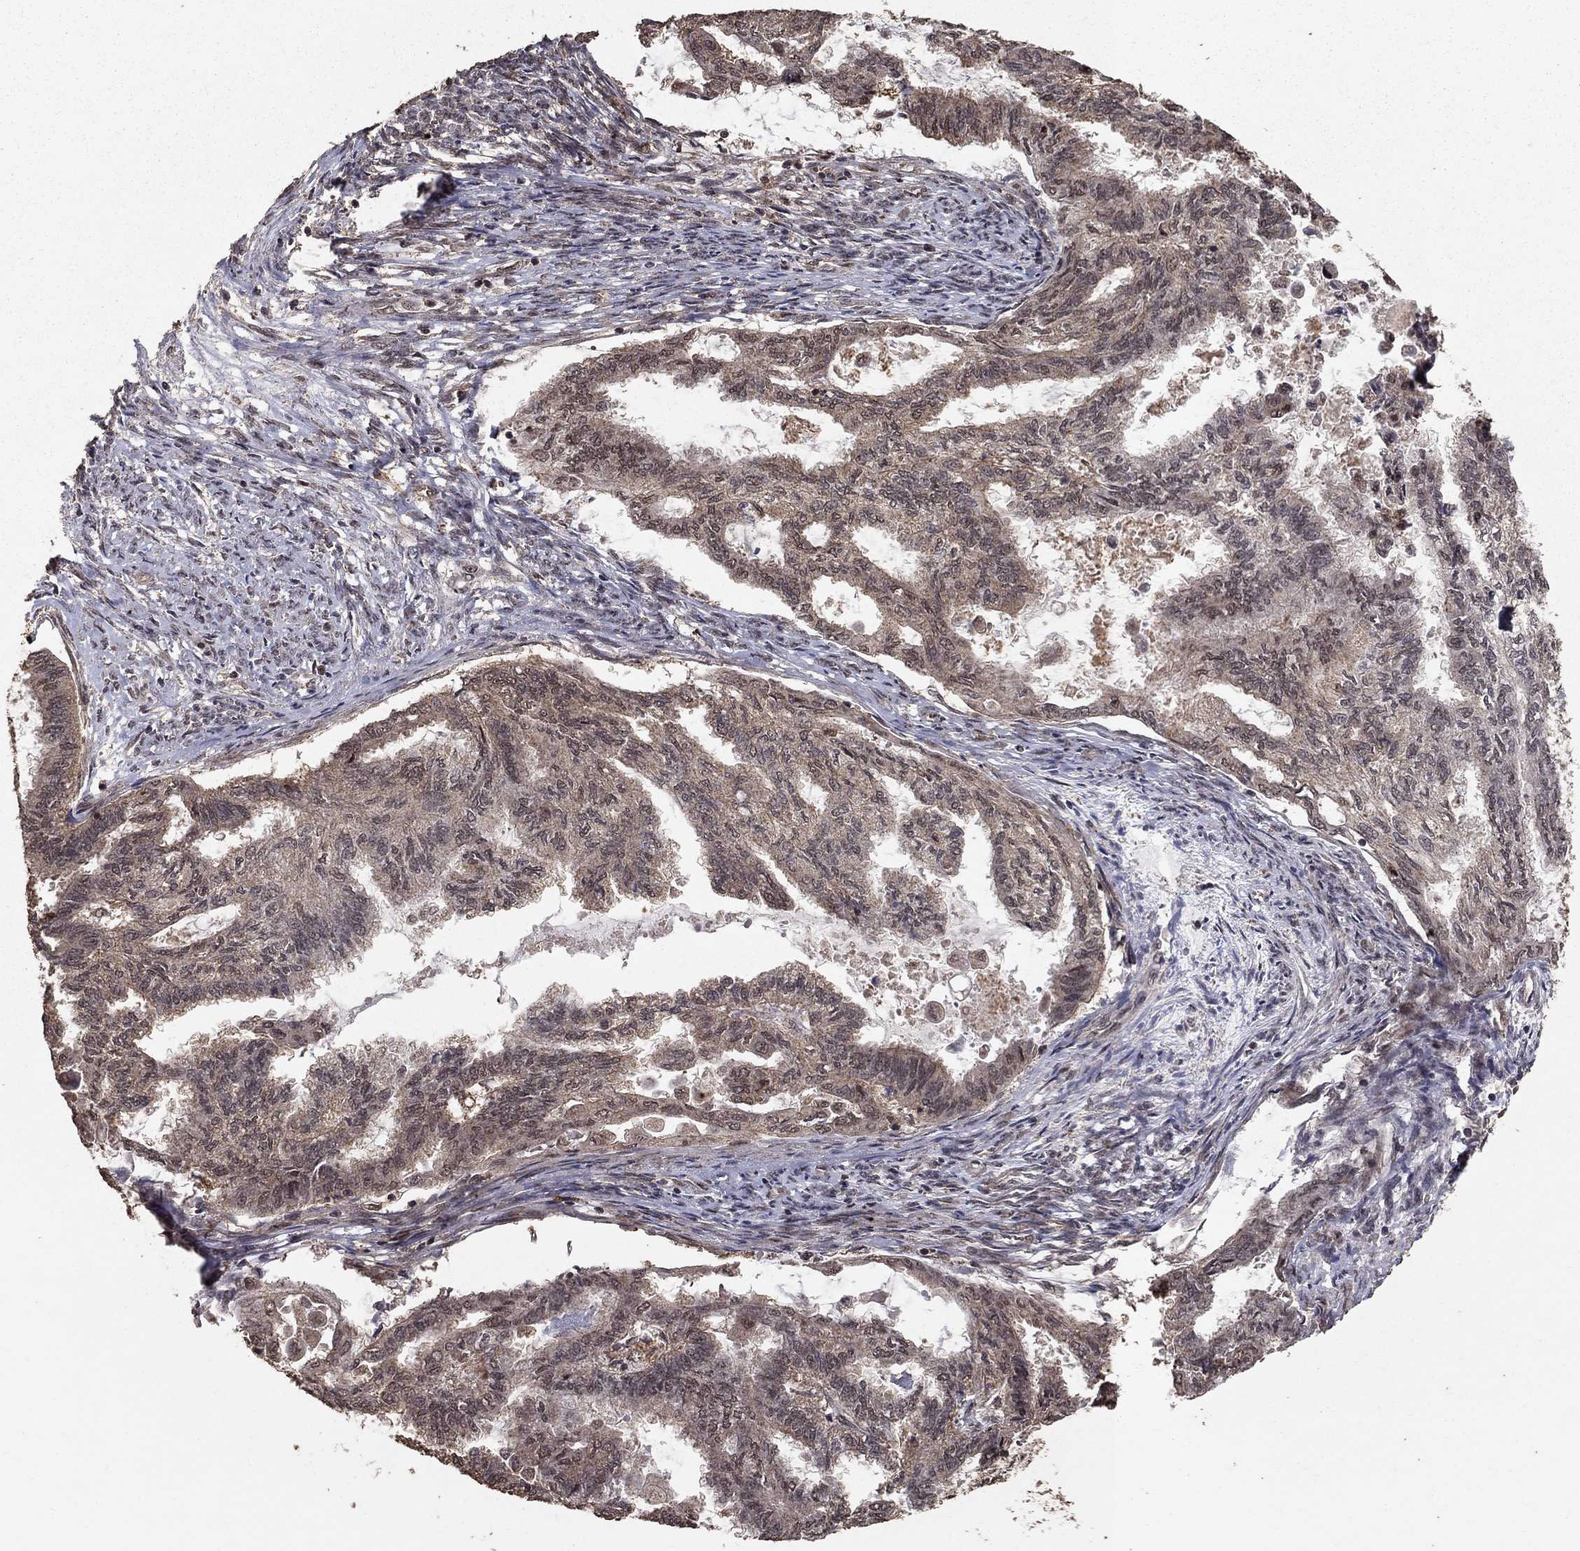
{"staining": {"intensity": "moderate", "quantity": ">75%", "location": "cytoplasmic/membranous"}, "tissue": "endometrial cancer", "cell_type": "Tumor cells", "image_type": "cancer", "snomed": [{"axis": "morphology", "description": "Adenocarcinoma, NOS"}, {"axis": "topography", "description": "Endometrium"}], "caption": "A micrograph showing moderate cytoplasmic/membranous positivity in approximately >75% of tumor cells in endometrial cancer, as visualized by brown immunohistochemical staining.", "gene": "PRDM1", "patient": {"sex": "female", "age": 86}}